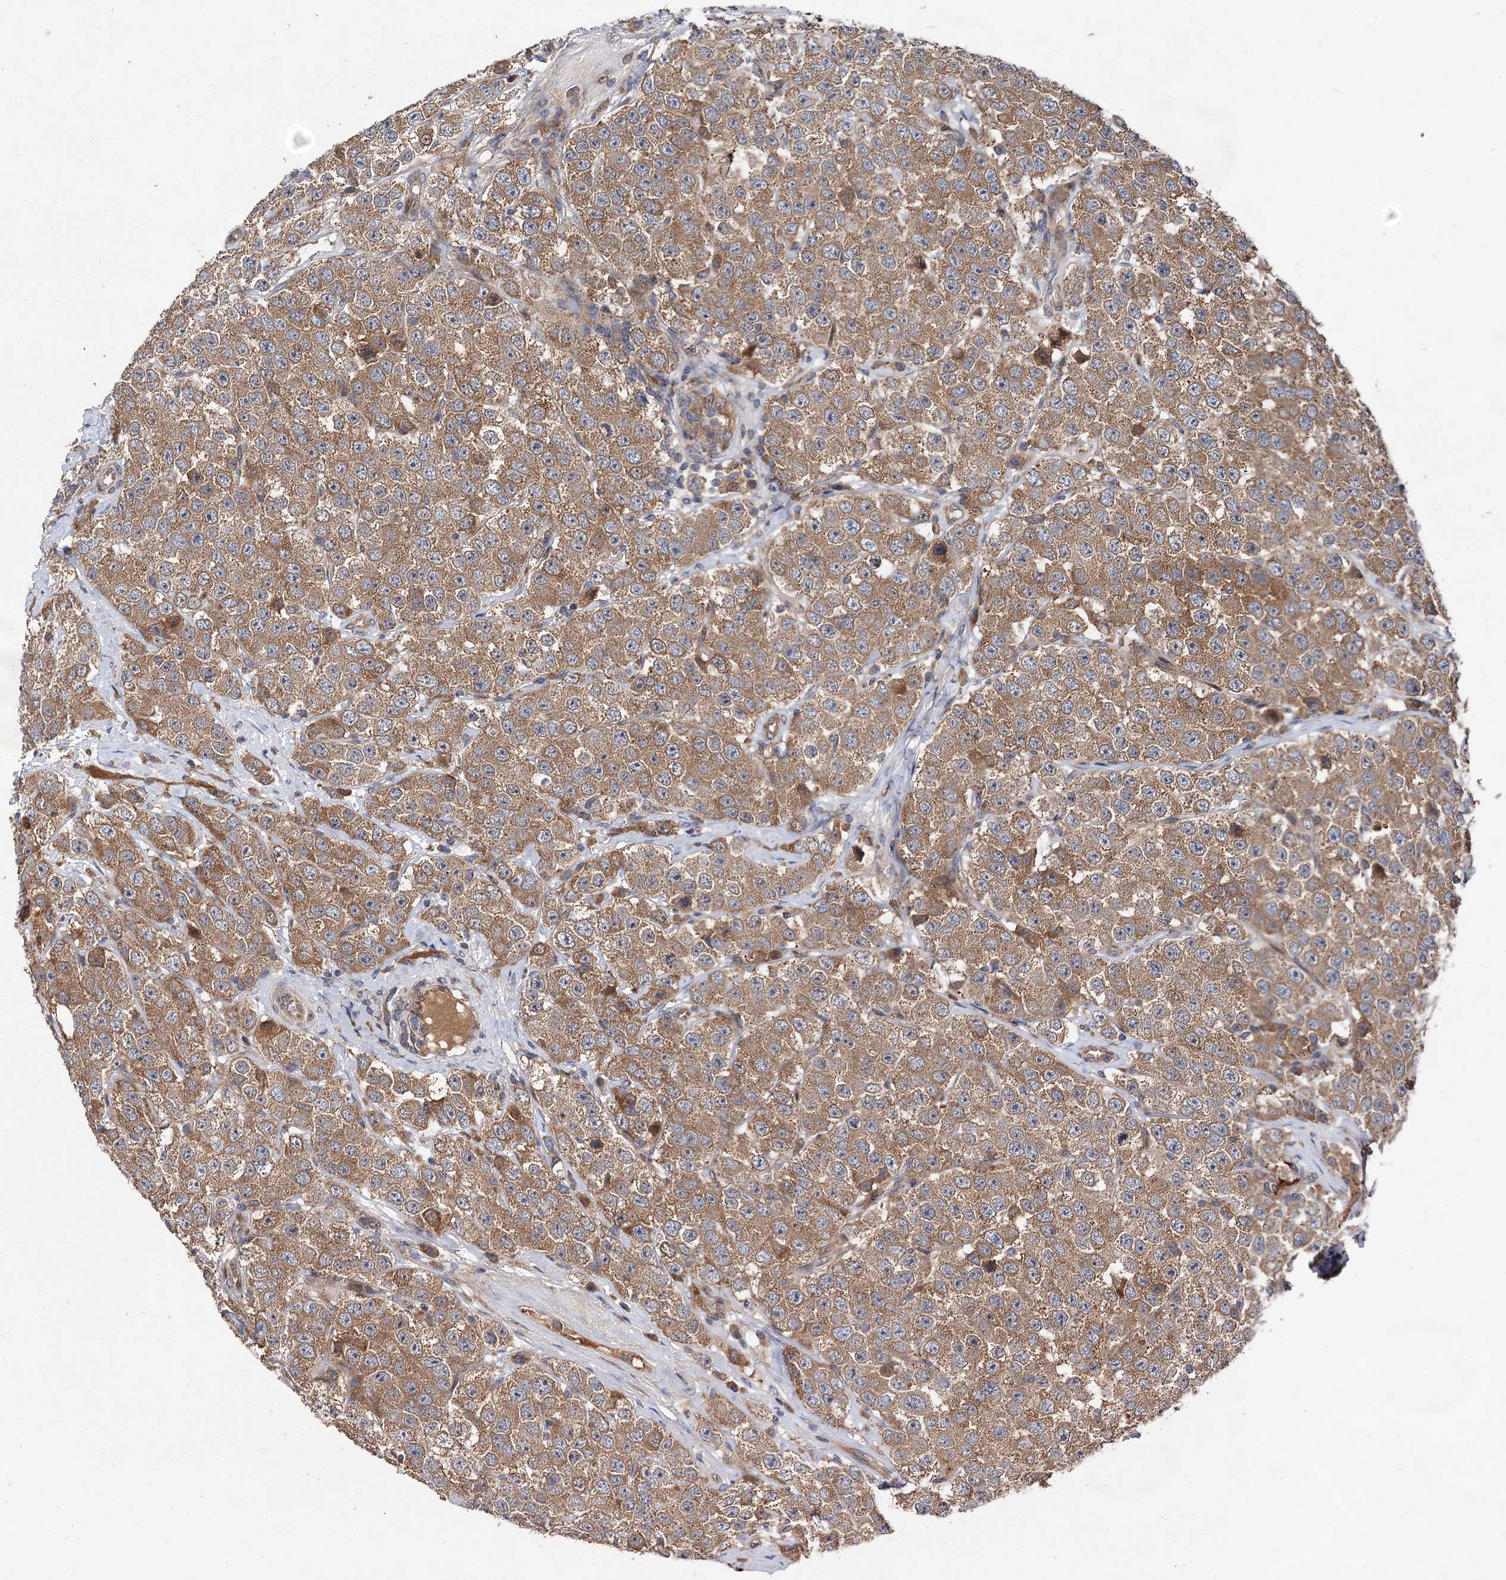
{"staining": {"intensity": "moderate", "quantity": ">75%", "location": "cytoplasmic/membranous"}, "tissue": "testis cancer", "cell_type": "Tumor cells", "image_type": "cancer", "snomed": [{"axis": "morphology", "description": "Seminoma, NOS"}, {"axis": "topography", "description": "Testis"}], "caption": "A brown stain highlights moderate cytoplasmic/membranous expression of a protein in testis seminoma tumor cells. The protein is shown in brown color, while the nuclei are stained blue.", "gene": "NAA25", "patient": {"sex": "male", "age": 28}}